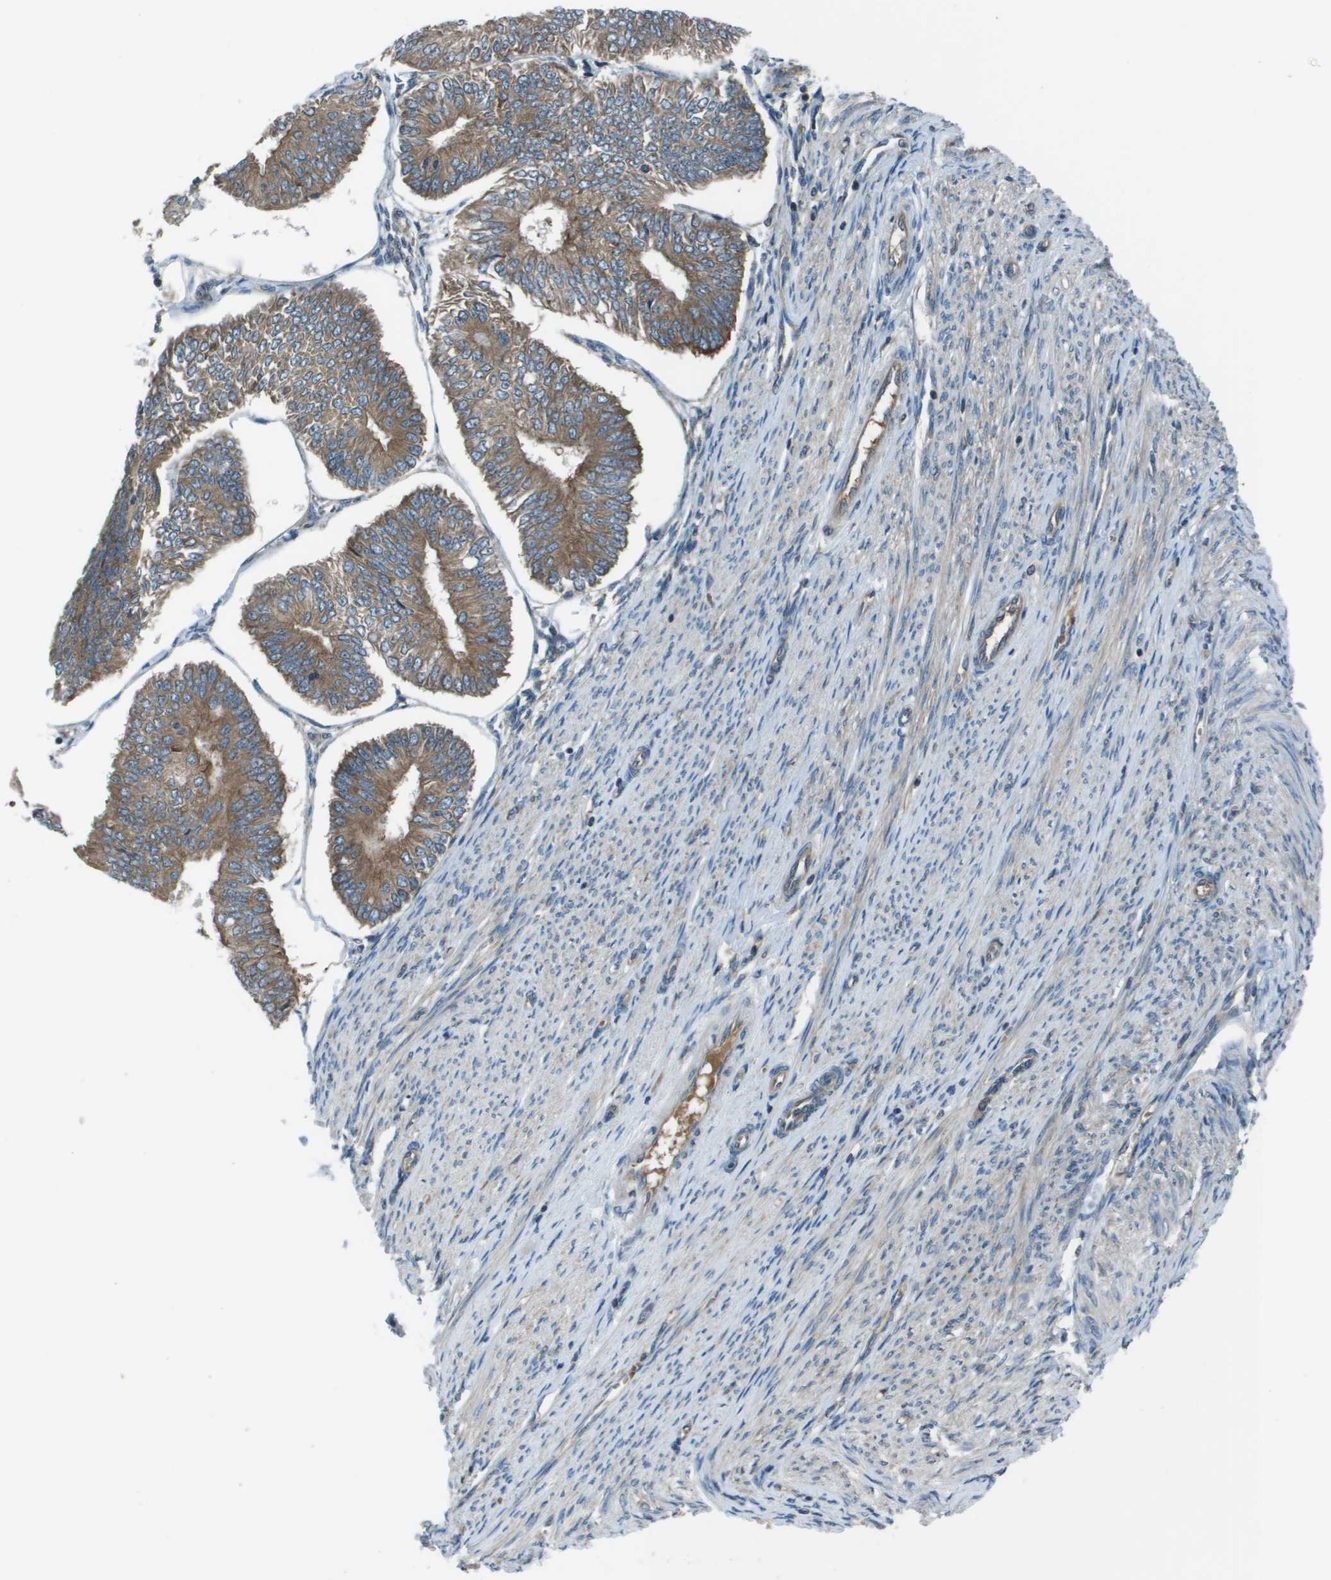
{"staining": {"intensity": "moderate", "quantity": ">75%", "location": "cytoplasmic/membranous"}, "tissue": "endometrial cancer", "cell_type": "Tumor cells", "image_type": "cancer", "snomed": [{"axis": "morphology", "description": "Adenocarcinoma, NOS"}, {"axis": "topography", "description": "Endometrium"}], "caption": "Adenocarcinoma (endometrial) stained for a protein exhibits moderate cytoplasmic/membranous positivity in tumor cells.", "gene": "EIF3B", "patient": {"sex": "female", "age": 58}}